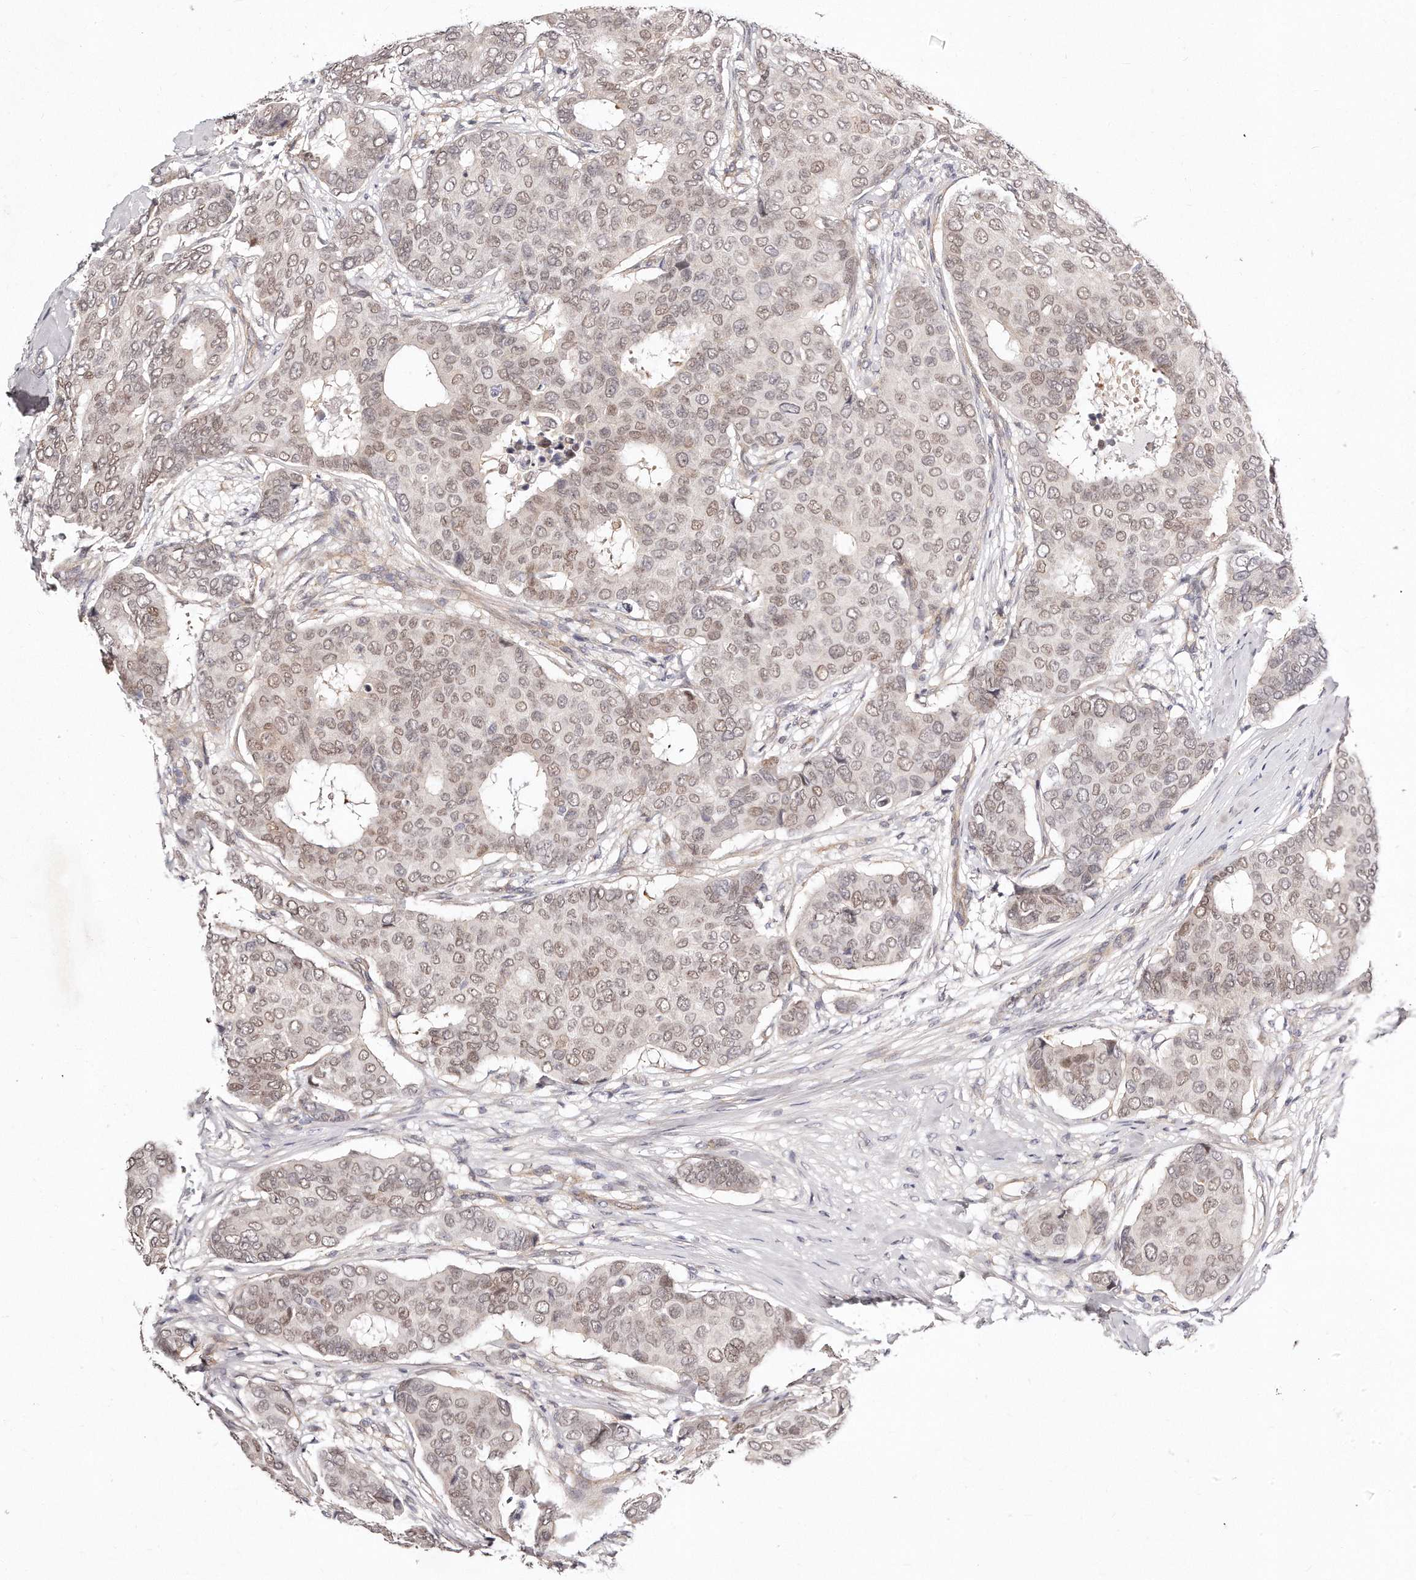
{"staining": {"intensity": "weak", "quantity": ">75%", "location": "nuclear"}, "tissue": "breast cancer", "cell_type": "Tumor cells", "image_type": "cancer", "snomed": [{"axis": "morphology", "description": "Duct carcinoma"}, {"axis": "topography", "description": "Breast"}], "caption": "Immunohistochemistry (IHC) (DAB) staining of invasive ductal carcinoma (breast) demonstrates weak nuclear protein positivity in approximately >75% of tumor cells. (brown staining indicates protein expression, while blue staining denotes nuclei).", "gene": "CASZ1", "patient": {"sex": "female", "age": 75}}